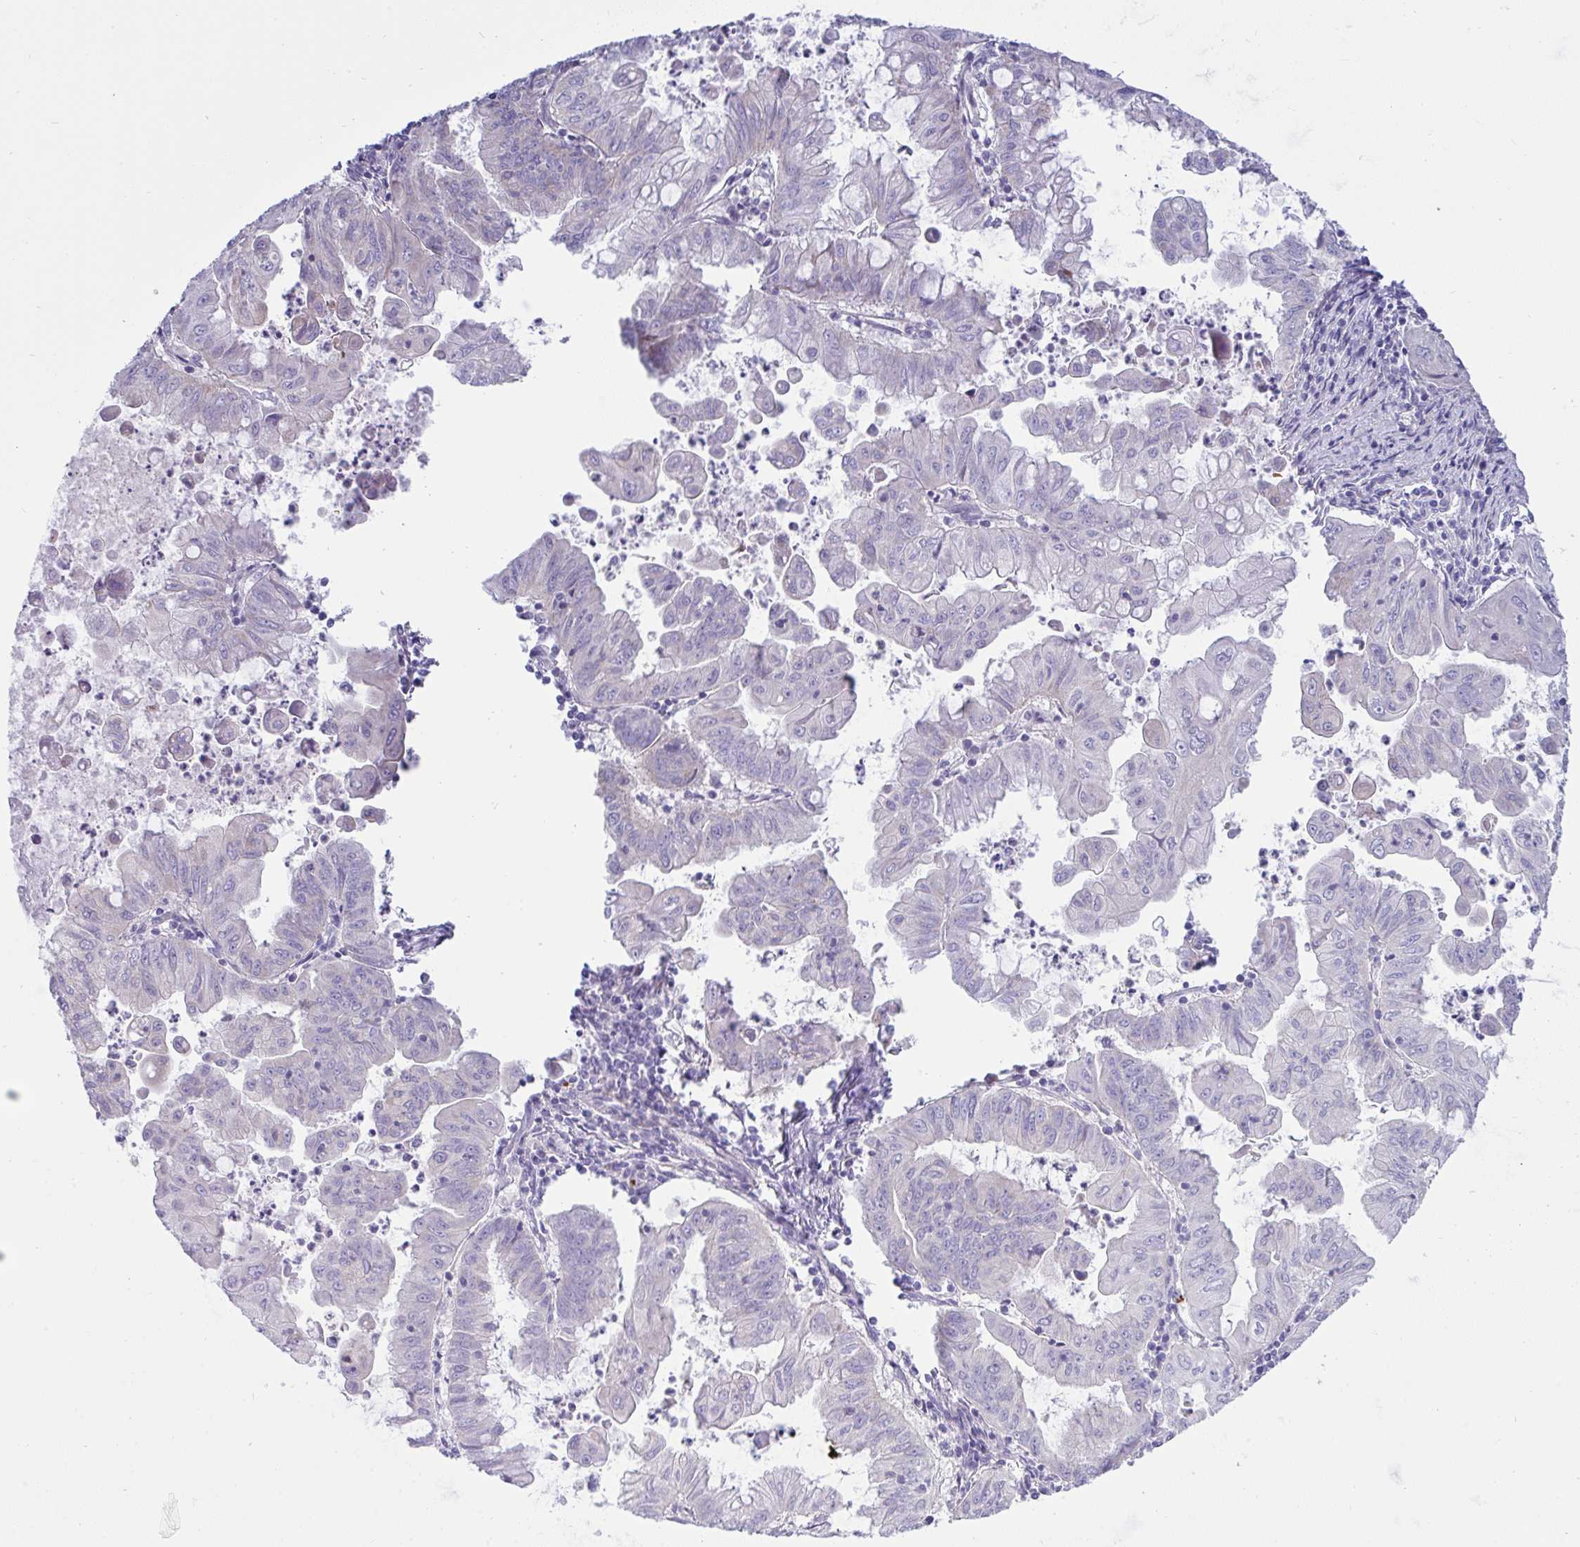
{"staining": {"intensity": "negative", "quantity": "none", "location": "none"}, "tissue": "stomach cancer", "cell_type": "Tumor cells", "image_type": "cancer", "snomed": [{"axis": "morphology", "description": "Adenocarcinoma, NOS"}, {"axis": "topography", "description": "Stomach, upper"}], "caption": "IHC micrograph of neoplastic tissue: stomach adenocarcinoma stained with DAB (3,3'-diaminobenzidine) shows no significant protein staining in tumor cells.", "gene": "NTN1", "patient": {"sex": "male", "age": 80}}